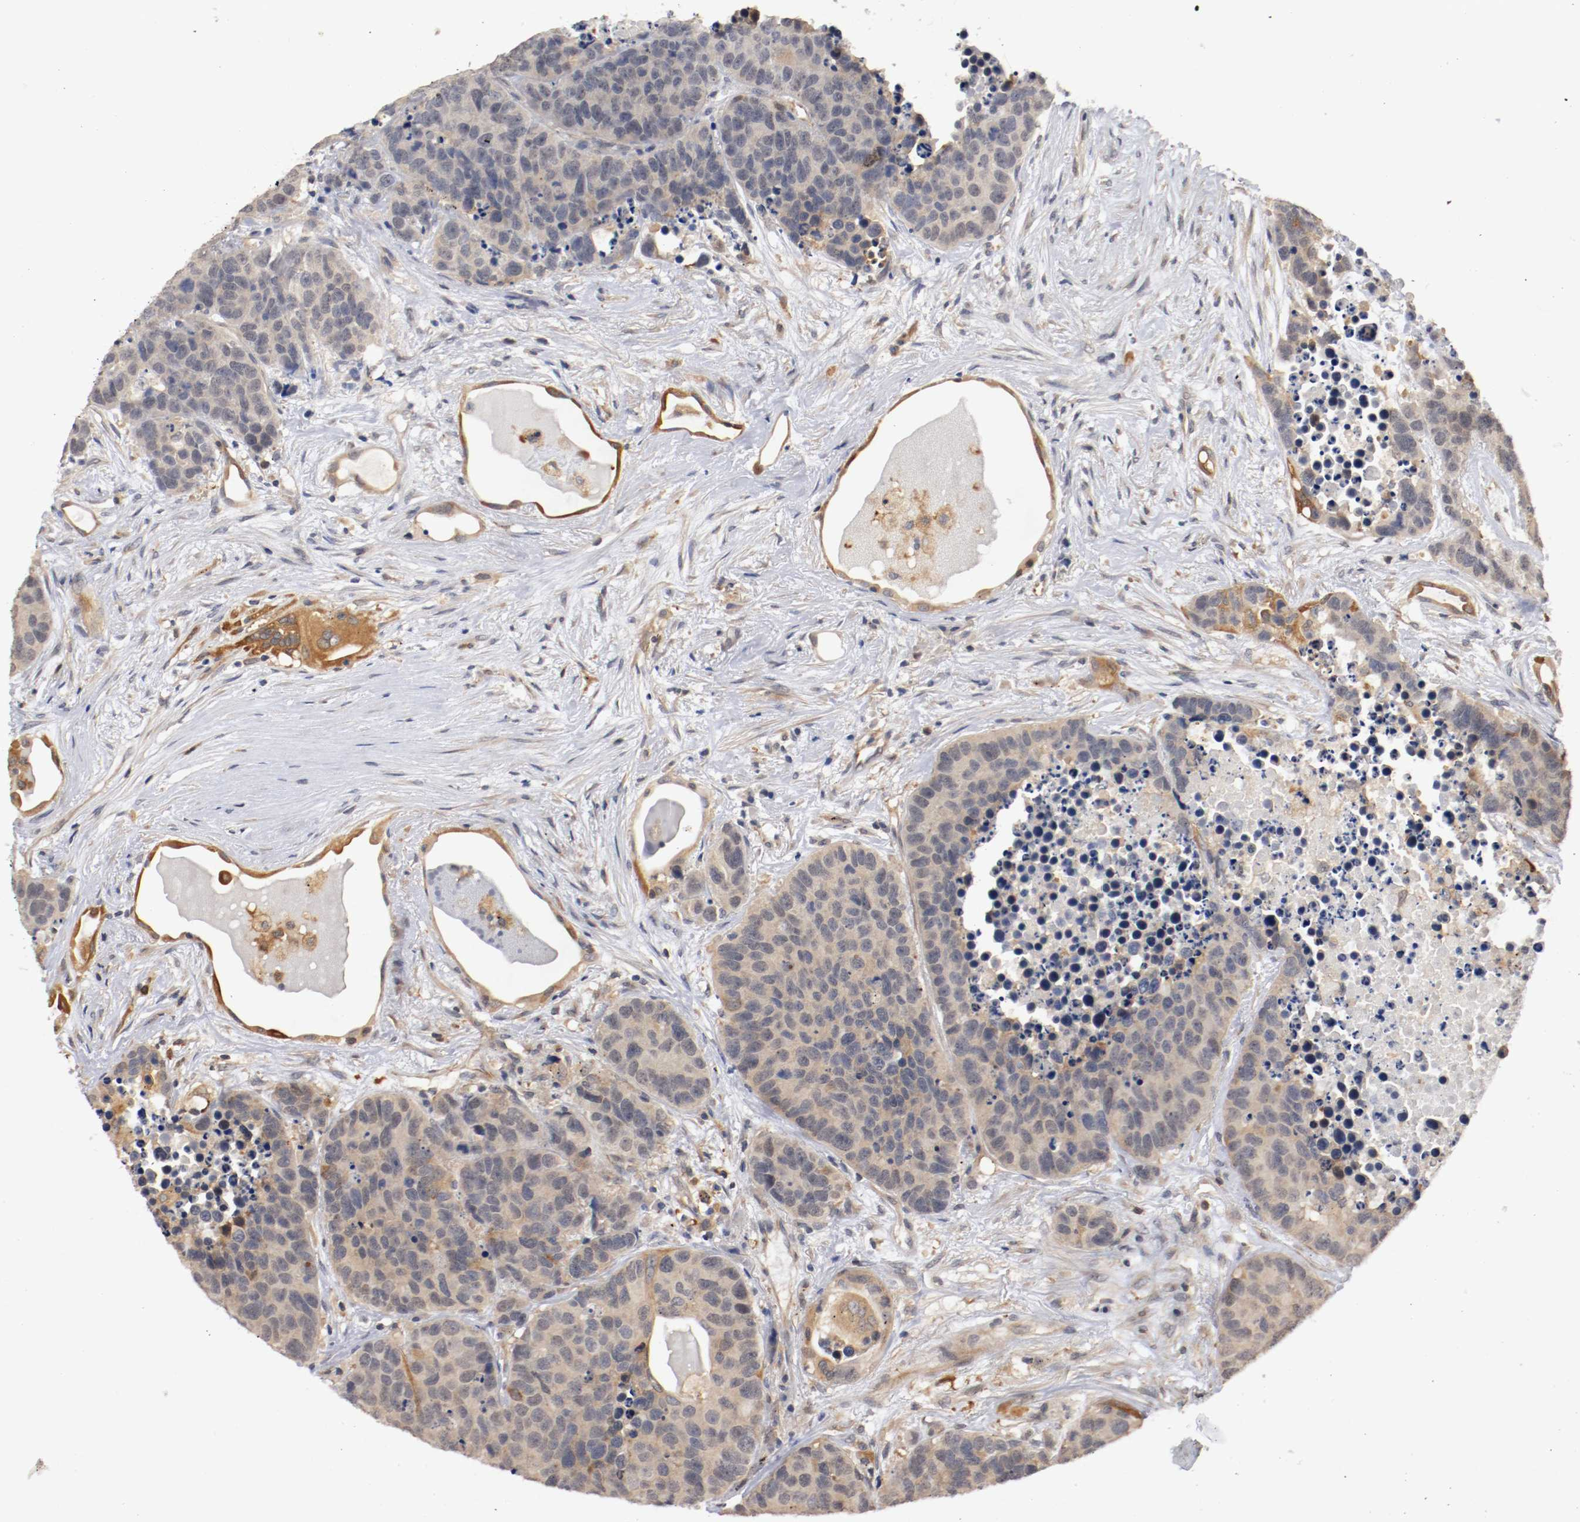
{"staining": {"intensity": "weak", "quantity": "25%-75%", "location": "cytoplasmic/membranous"}, "tissue": "carcinoid", "cell_type": "Tumor cells", "image_type": "cancer", "snomed": [{"axis": "morphology", "description": "Carcinoid, malignant, NOS"}, {"axis": "topography", "description": "Lung"}], "caption": "This histopathology image shows immunohistochemistry (IHC) staining of carcinoid, with low weak cytoplasmic/membranous positivity in approximately 25%-75% of tumor cells.", "gene": "RBM23", "patient": {"sex": "male", "age": 60}}